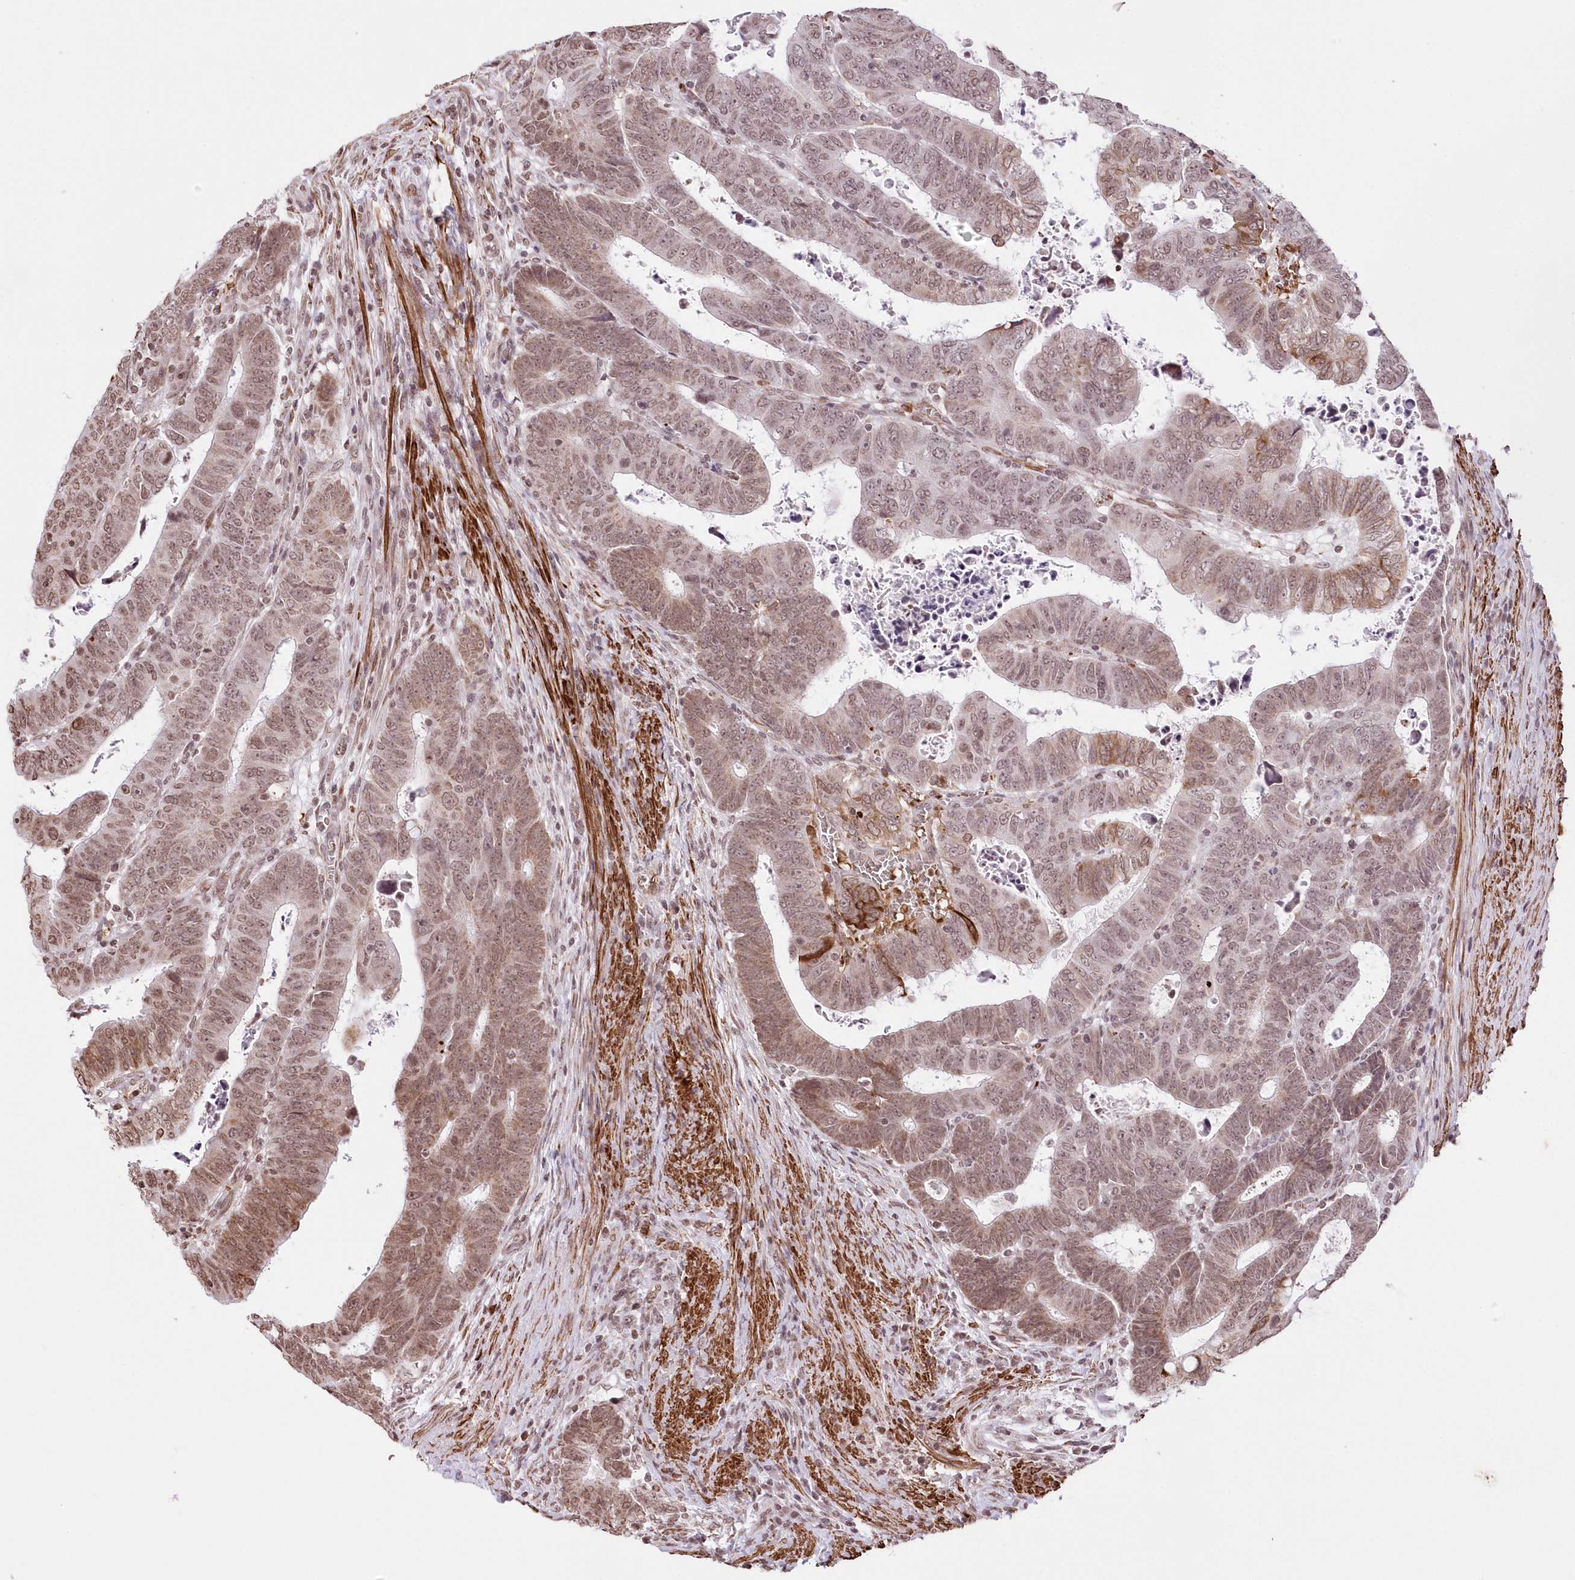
{"staining": {"intensity": "moderate", "quantity": "<25%", "location": "cytoplasmic/membranous,nuclear"}, "tissue": "colorectal cancer", "cell_type": "Tumor cells", "image_type": "cancer", "snomed": [{"axis": "morphology", "description": "Normal tissue, NOS"}, {"axis": "morphology", "description": "Adenocarcinoma, NOS"}, {"axis": "topography", "description": "Rectum"}], "caption": "The photomicrograph demonstrates staining of colorectal cancer, revealing moderate cytoplasmic/membranous and nuclear protein staining (brown color) within tumor cells.", "gene": "RBM27", "patient": {"sex": "female", "age": 65}}